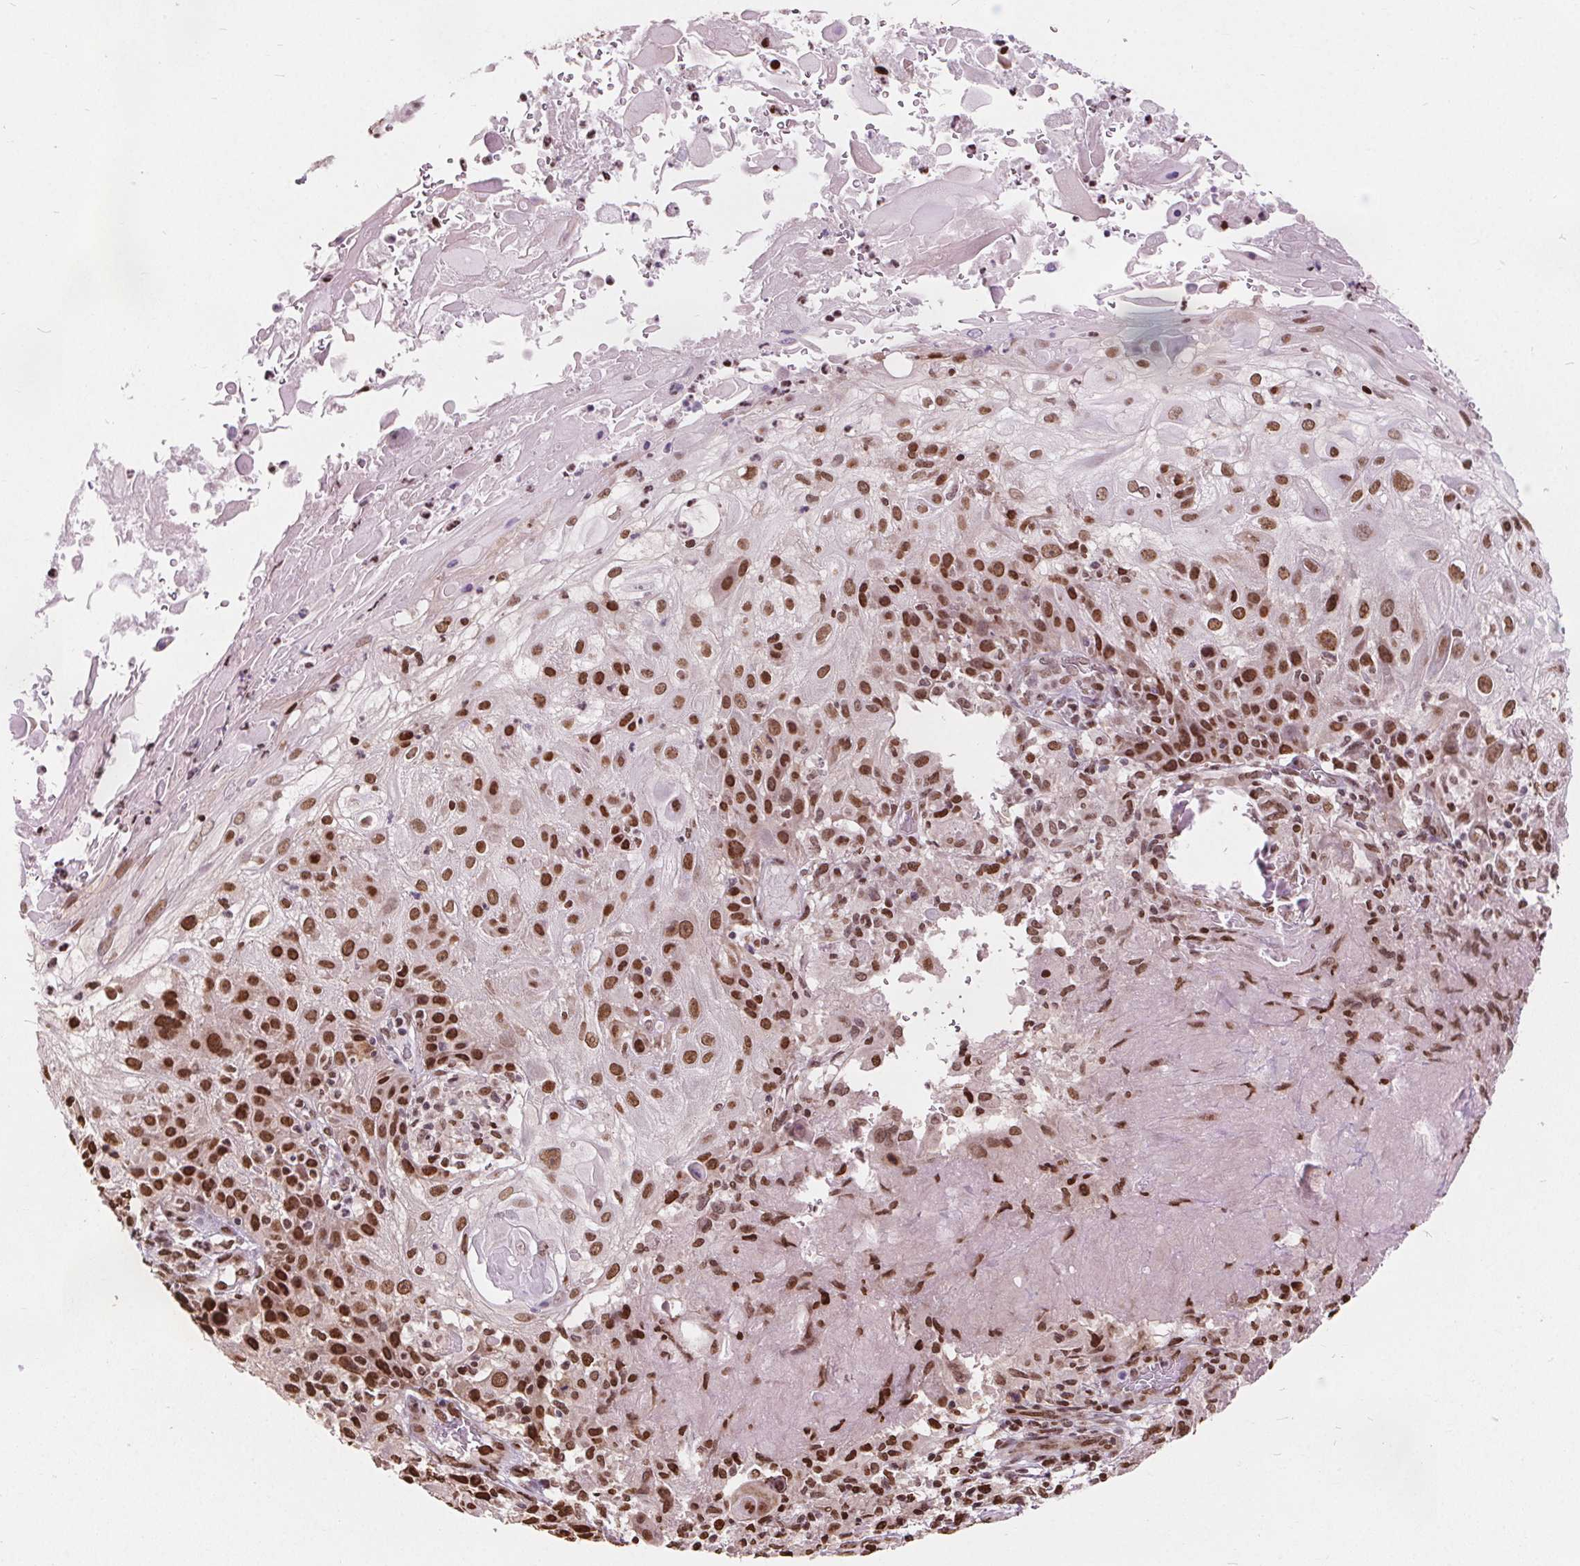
{"staining": {"intensity": "strong", "quantity": ">75%", "location": "nuclear"}, "tissue": "skin cancer", "cell_type": "Tumor cells", "image_type": "cancer", "snomed": [{"axis": "morphology", "description": "Normal tissue, NOS"}, {"axis": "morphology", "description": "Squamous cell carcinoma, NOS"}, {"axis": "topography", "description": "Skin"}], "caption": "The immunohistochemical stain labels strong nuclear expression in tumor cells of skin cancer (squamous cell carcinoma) tissue. Immunohistochemistry (ihc) stains the protein of interest in brown and the nuclei are stained blue.", "gene": "ISLR2", "patient": {"sex": "female", "age": 83}}